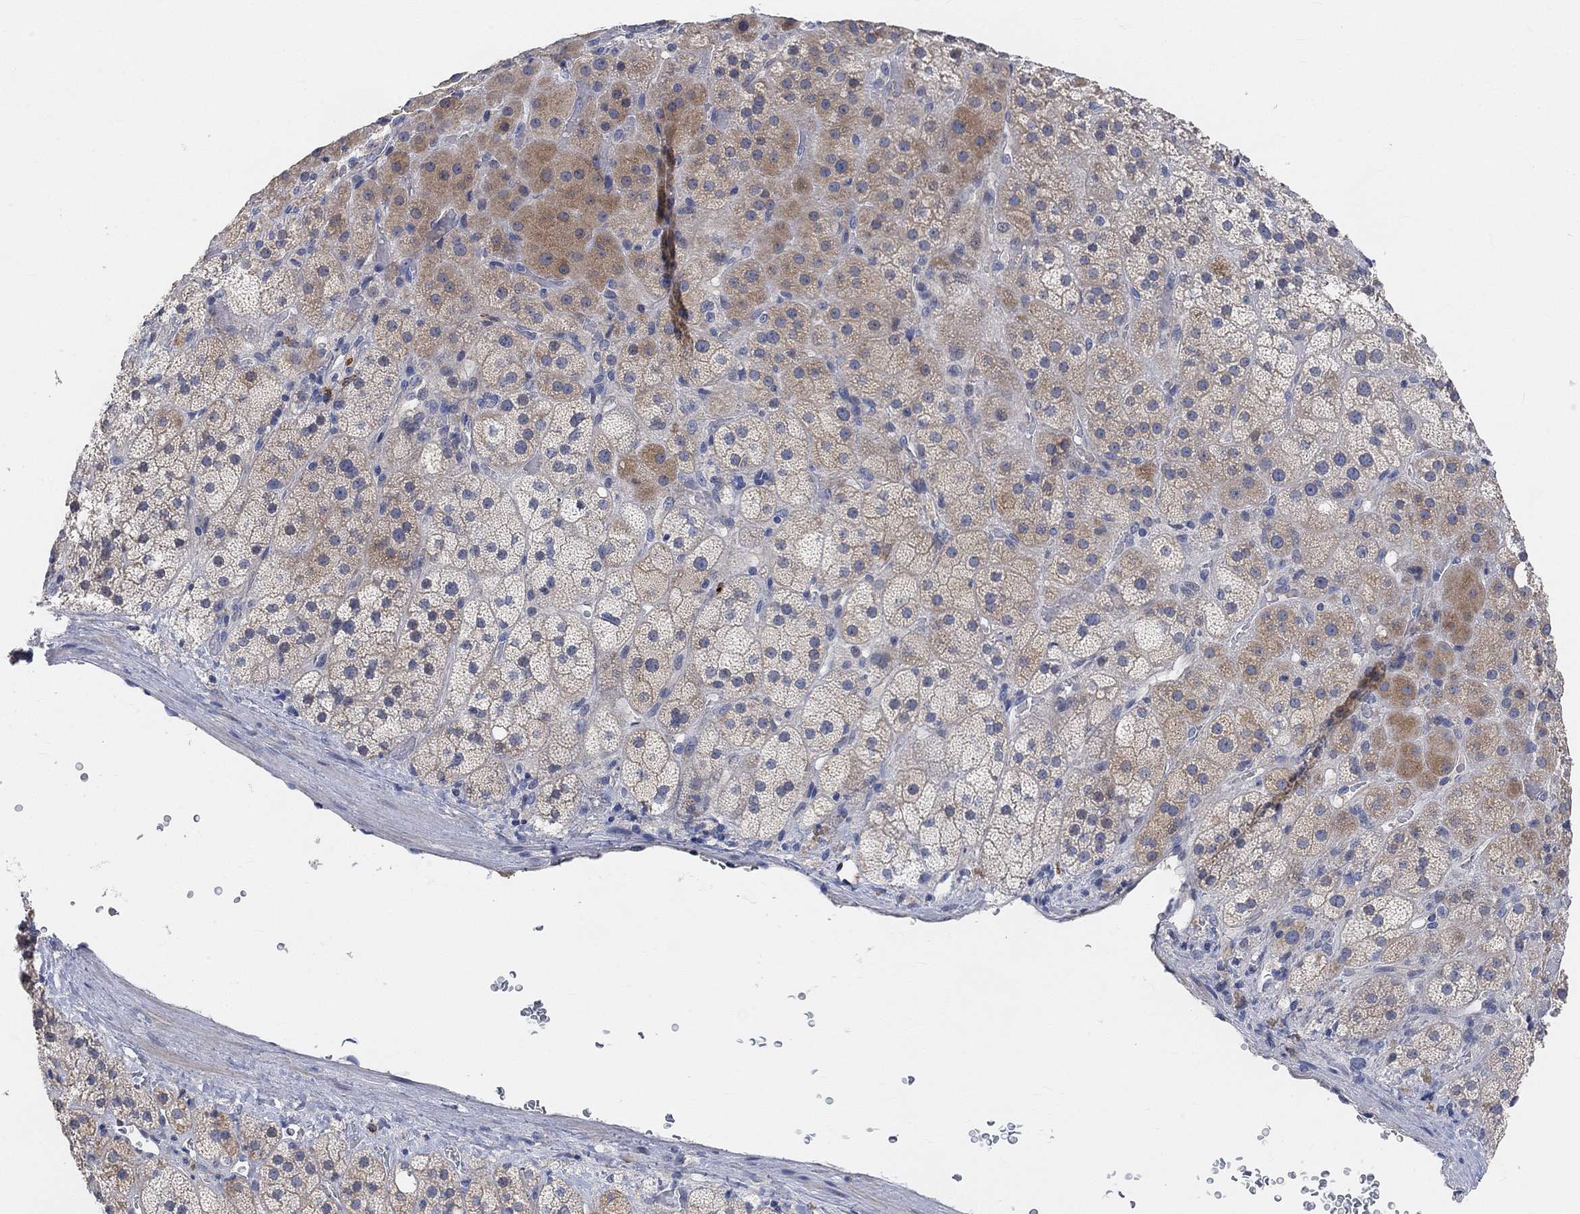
{"staining": {"intensity": "moderate", "quantity": "<25%", "location": "cytoplasmic/membranous"}, "tissue": "adrenal gland", "cell_type": "Glandular cells", "image_type": "normal", "snomed": [{"axis": "morphology", "description": "Normal tissue, NOS"}, {"axis": "topography", "description": "Adrenal gland"}], "caption": "Protein staining displays moderate cytoplasmic/membranous expression in approximately <25% of glandular cells in benign adrenal gland.", "gene": "HCRTR1", "patient": {"sex": "male", "age": 57}}